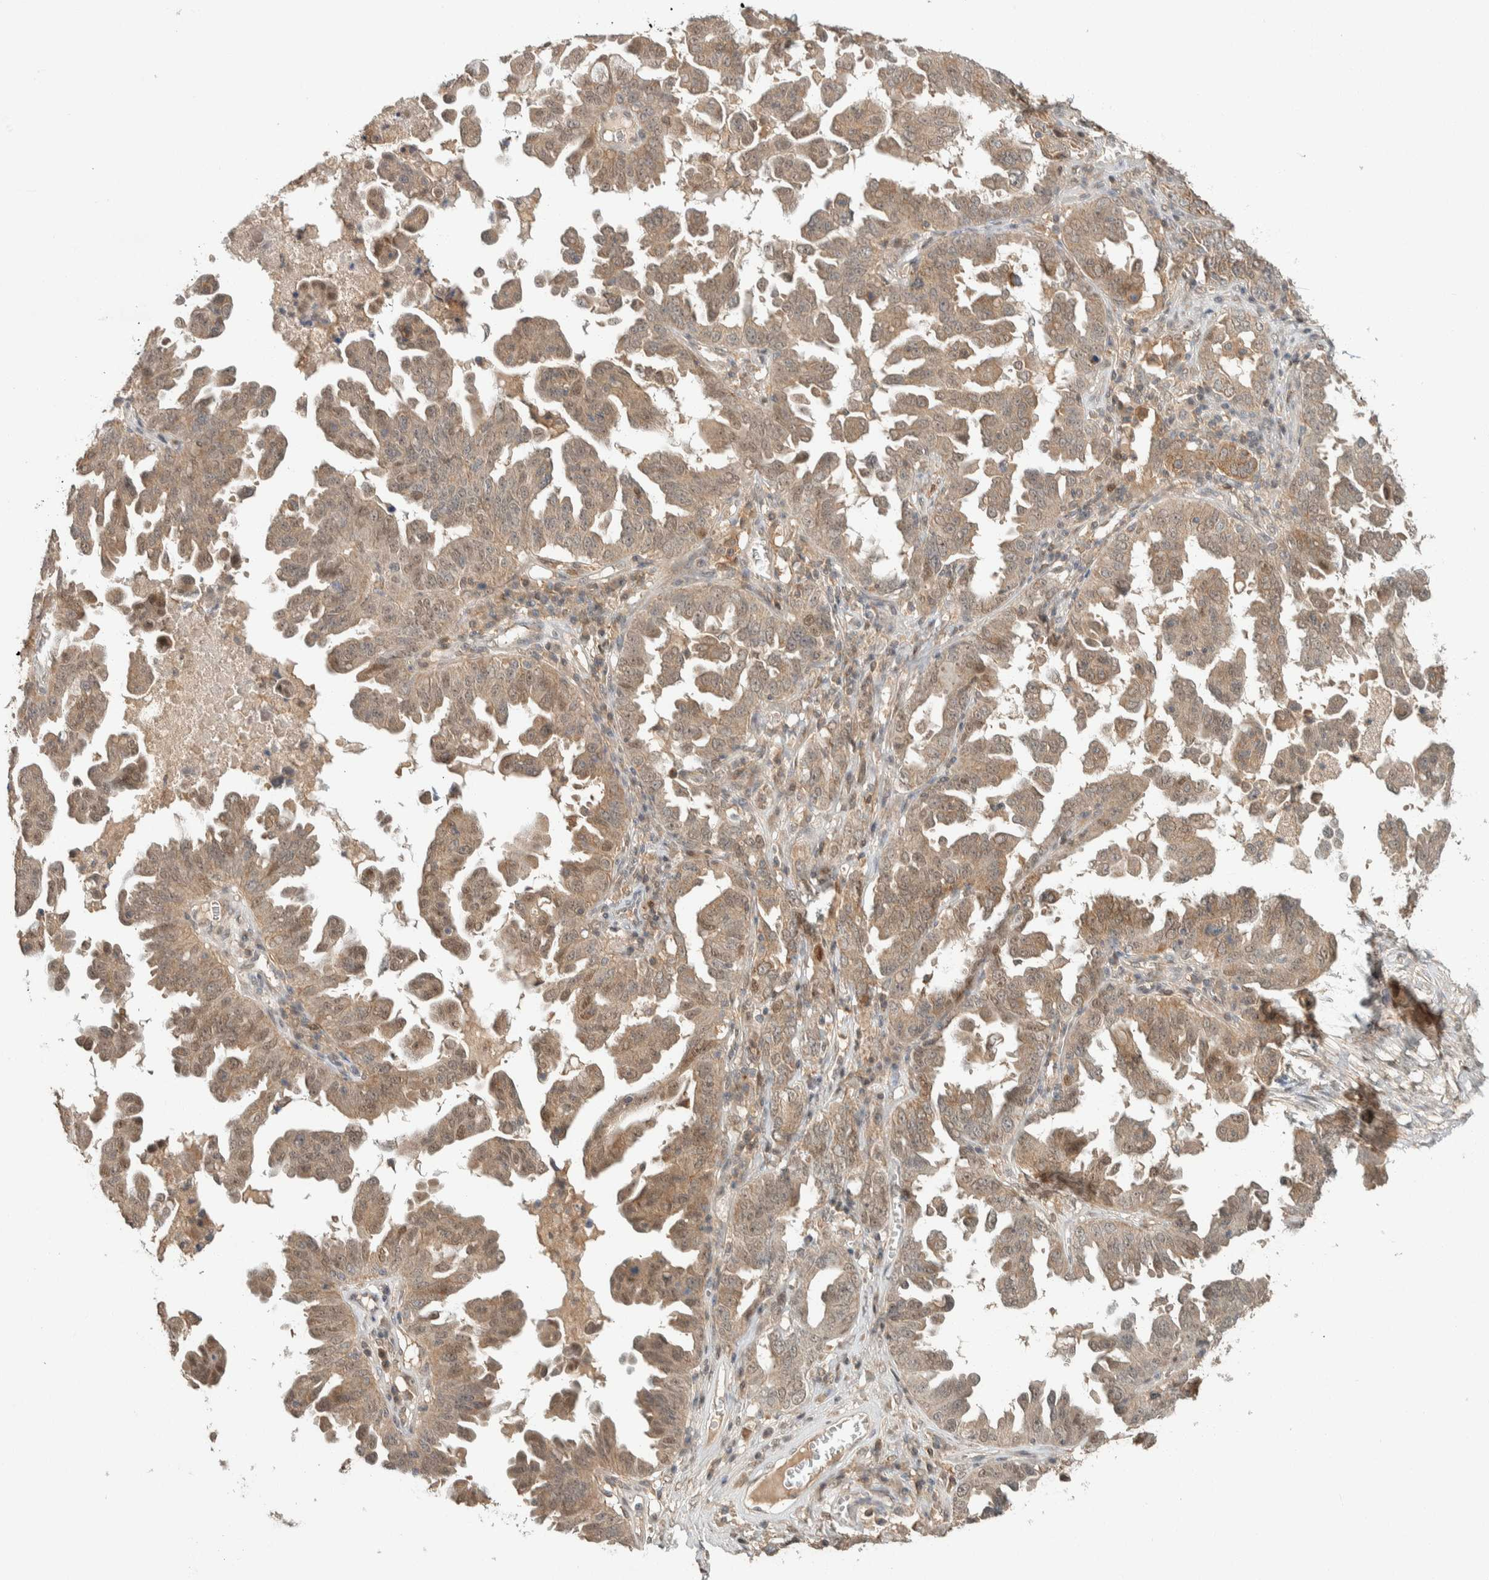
{"staining": {"intensity": "weak", "quantity": ">75%", "location": "cytoplasmic/membranous,nuclear"}, "tissue": "ovarian cancer", "cell_type": "Tumor cells", "image_type": "cancer", "snomed": [{"axis": "morphology", "description": "Carcinoma, endometroid"}, {"axis": "topography", "description": "Ovary"}], "caption": "Ovarian endometroid carcinoma stained with IHC shows weak cytoplasmic/membranous and nuclear staining in about >75% of tumor cells.", "gene": "ZNF567", "patient": {"sex": "female", "age": 62}}